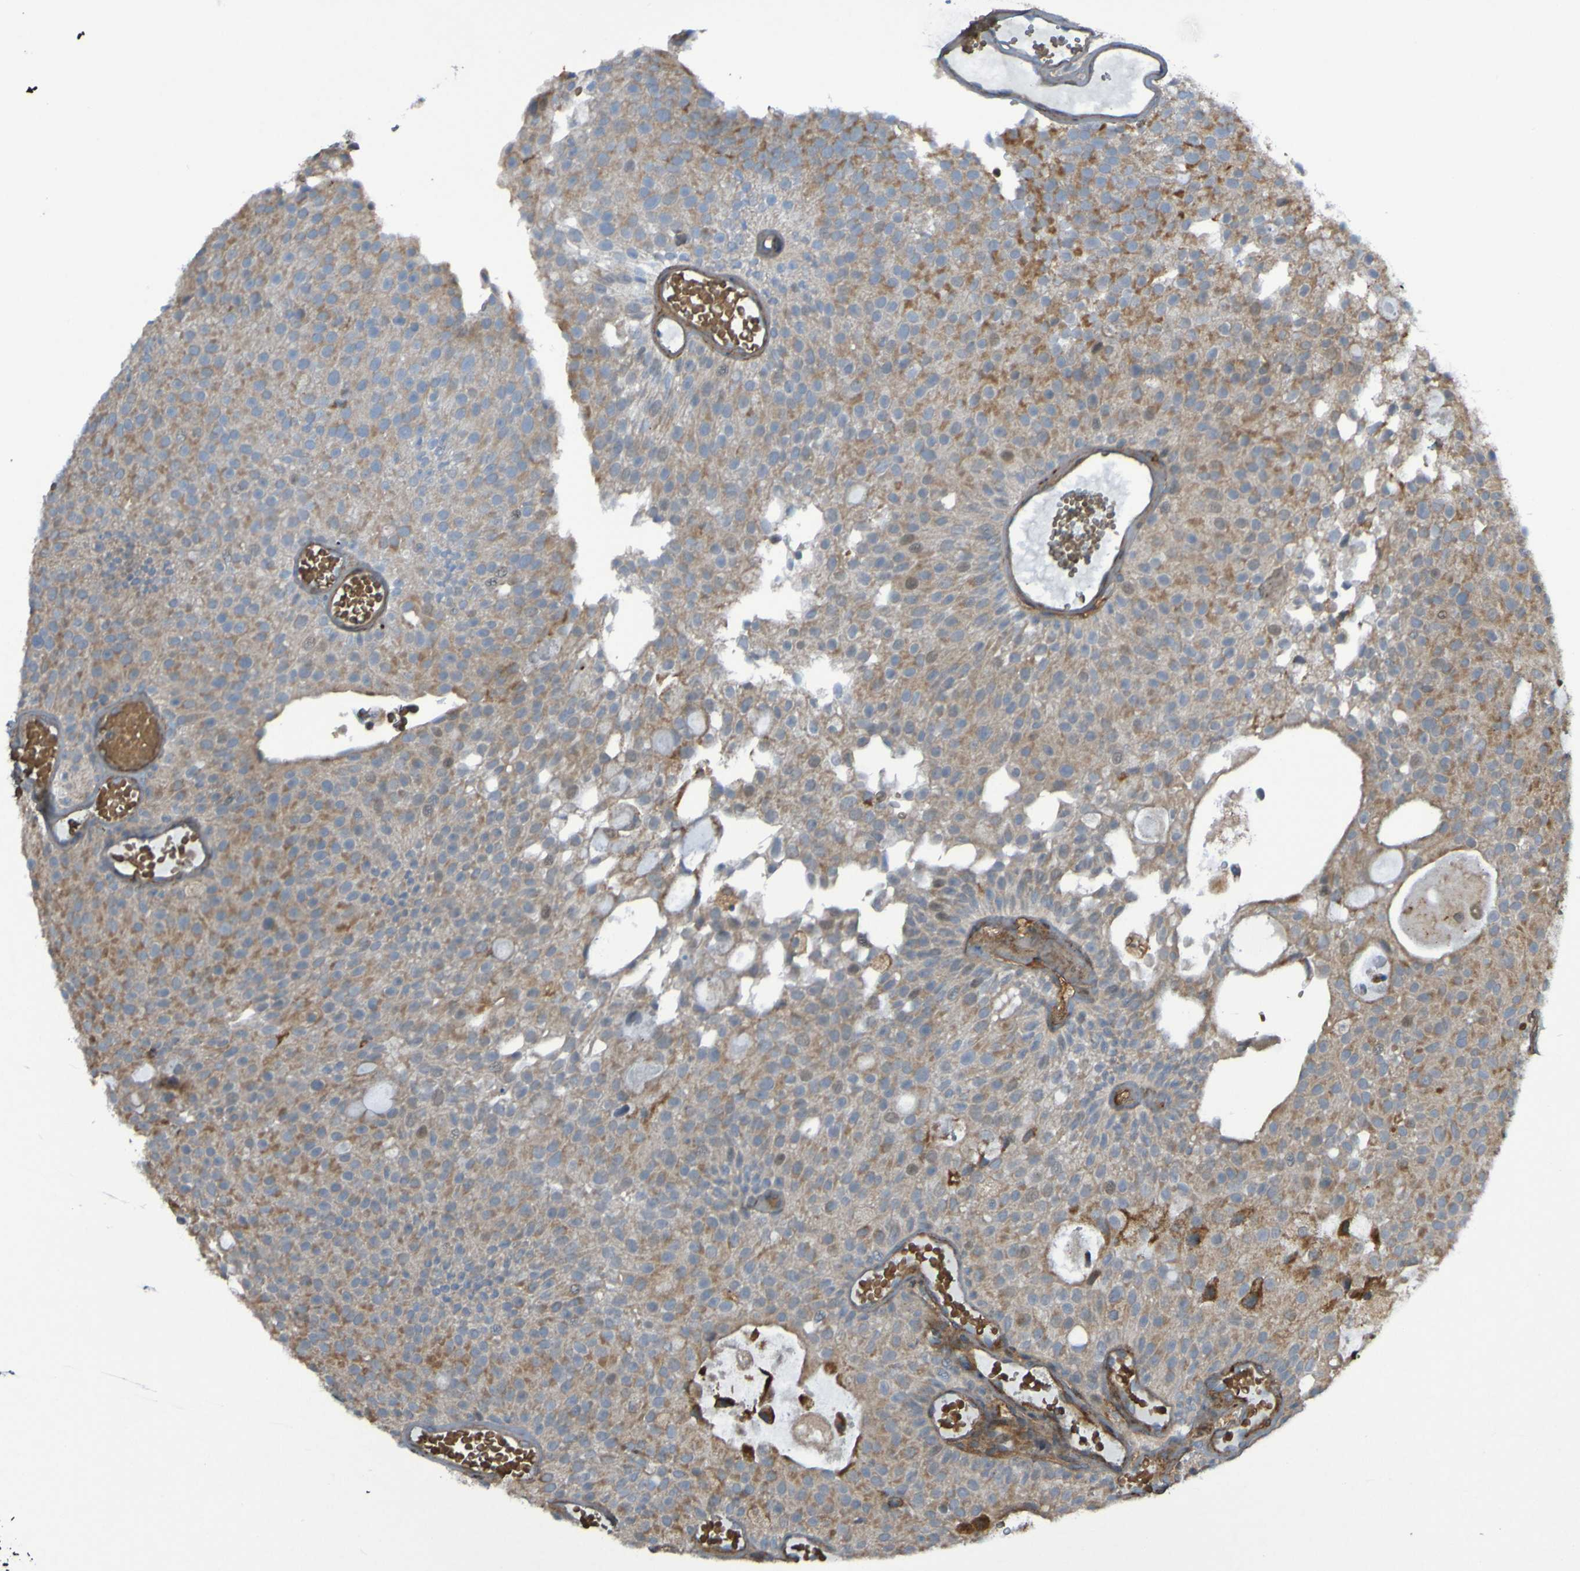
{"staining": {"intensity": "moderate", "quantity": ">75%", "location": "cytoplasmic/membranous"}, "tissue": "urothelial cancer", "cell_type": "Tumor cells", "image_type": "cancer", "snomed": [{"axis": "morphology", "description": "Urothelial carcinoma, Low grade"}, {"axis": "topography", "description": "Urinary bladder"}], "caption": "Tumor cells exhibit medium levels of moderate cytoplasmic/membranous staining in approximately >75% of cells in human urothelial cancer.", "gene": "PDGFB", "patient": {"sex": "male", "age": 78}}